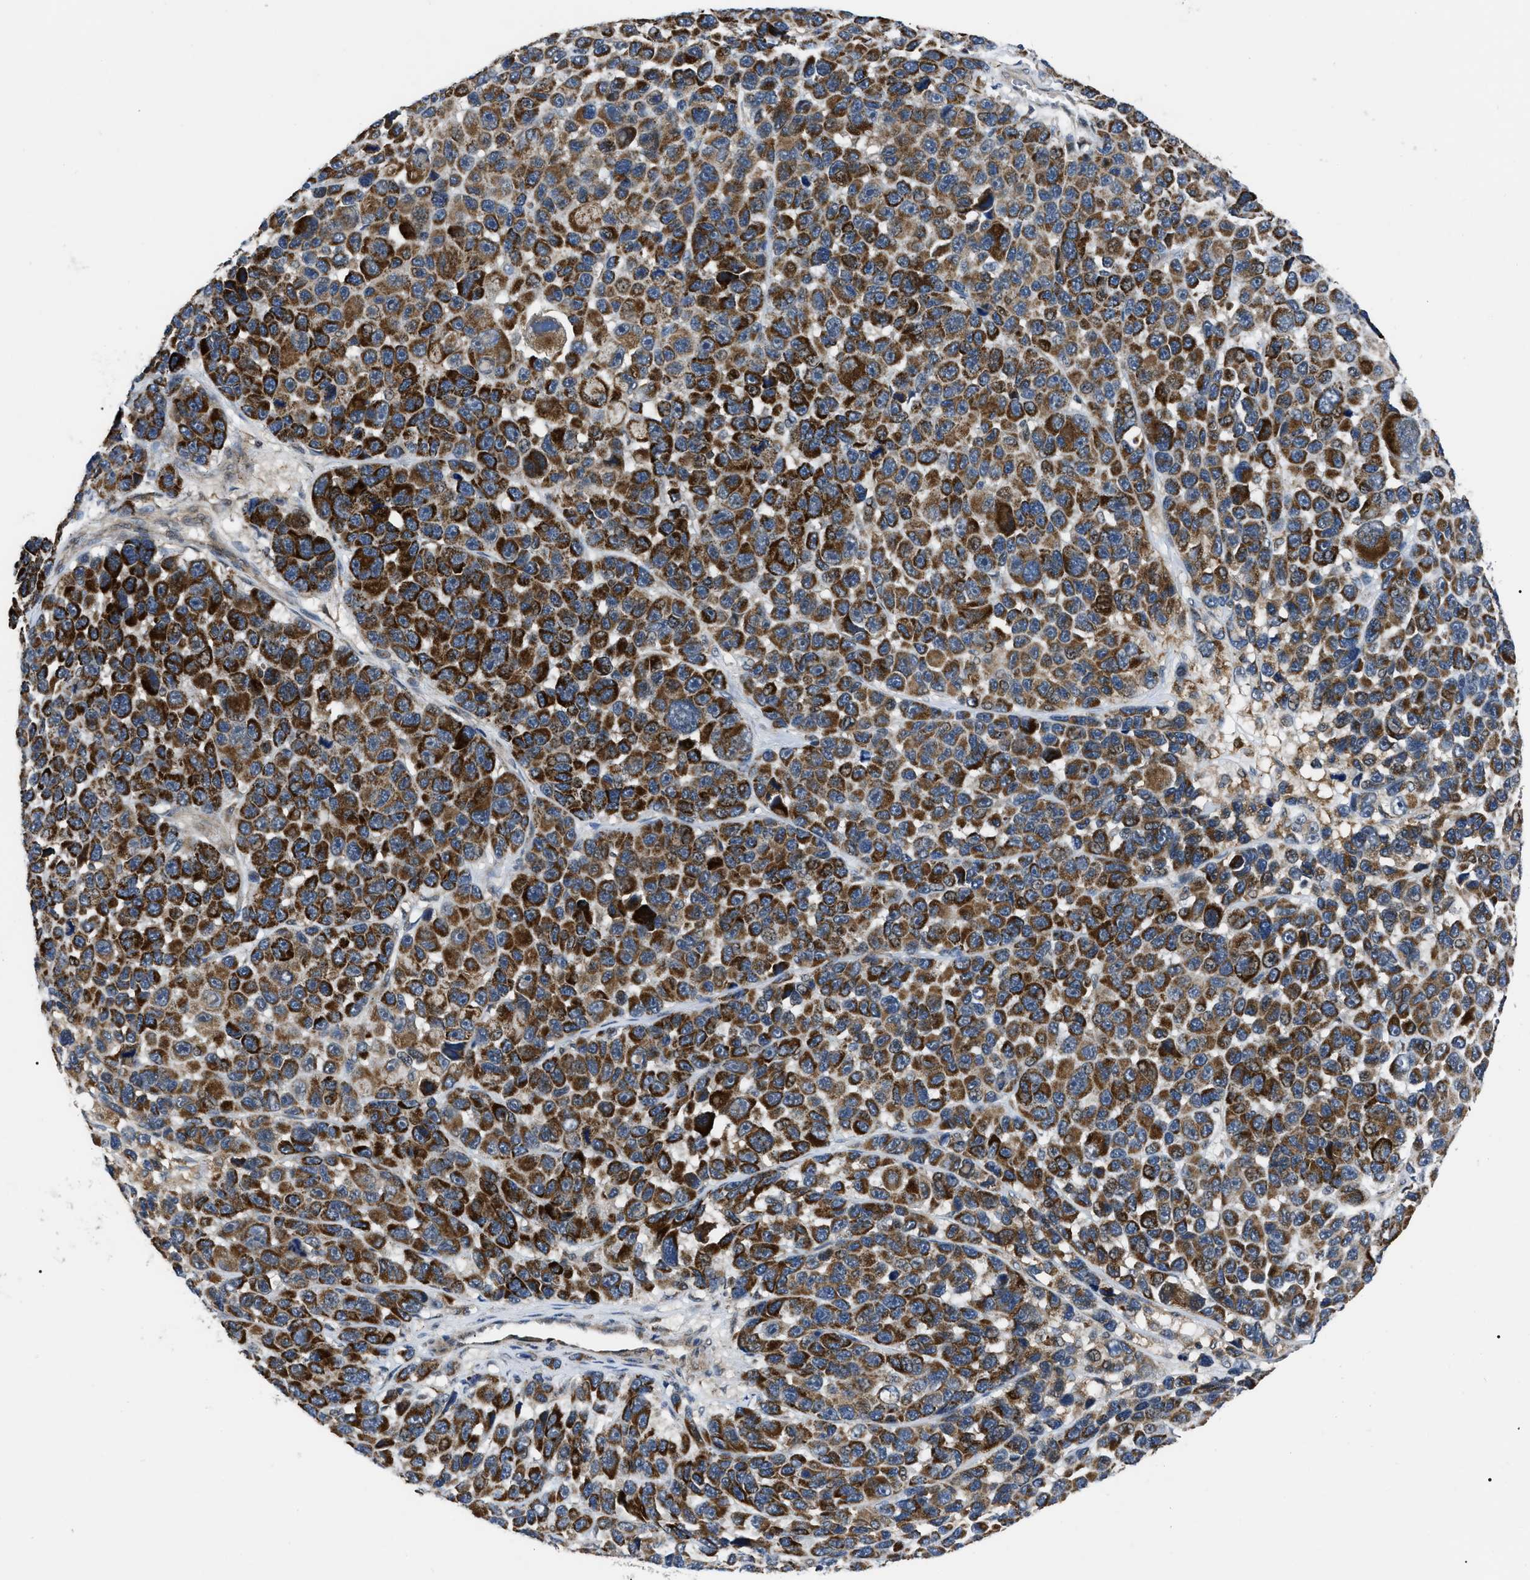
{"staining": {"intensity": "strong", "quantity": ">75%", "location": "cytoplasmic/membranous"}, "tissue": "melanoma", "cell_type": "Tumor cells", "image_type": "cancer", "snomed": [{"axis": "morphology", "description": "Malignant melanoma, NOS"}, {"axis": "topography", "description": "Skin"}], "caption": "There is high levels of strong cytoplasmic/membranous positivity in tumor cells of melanoma, as demonstrated by immunohistochemical staining (brown color).", "gene": "PPWD1", "patient": {"sex": "male", "age": 53}}